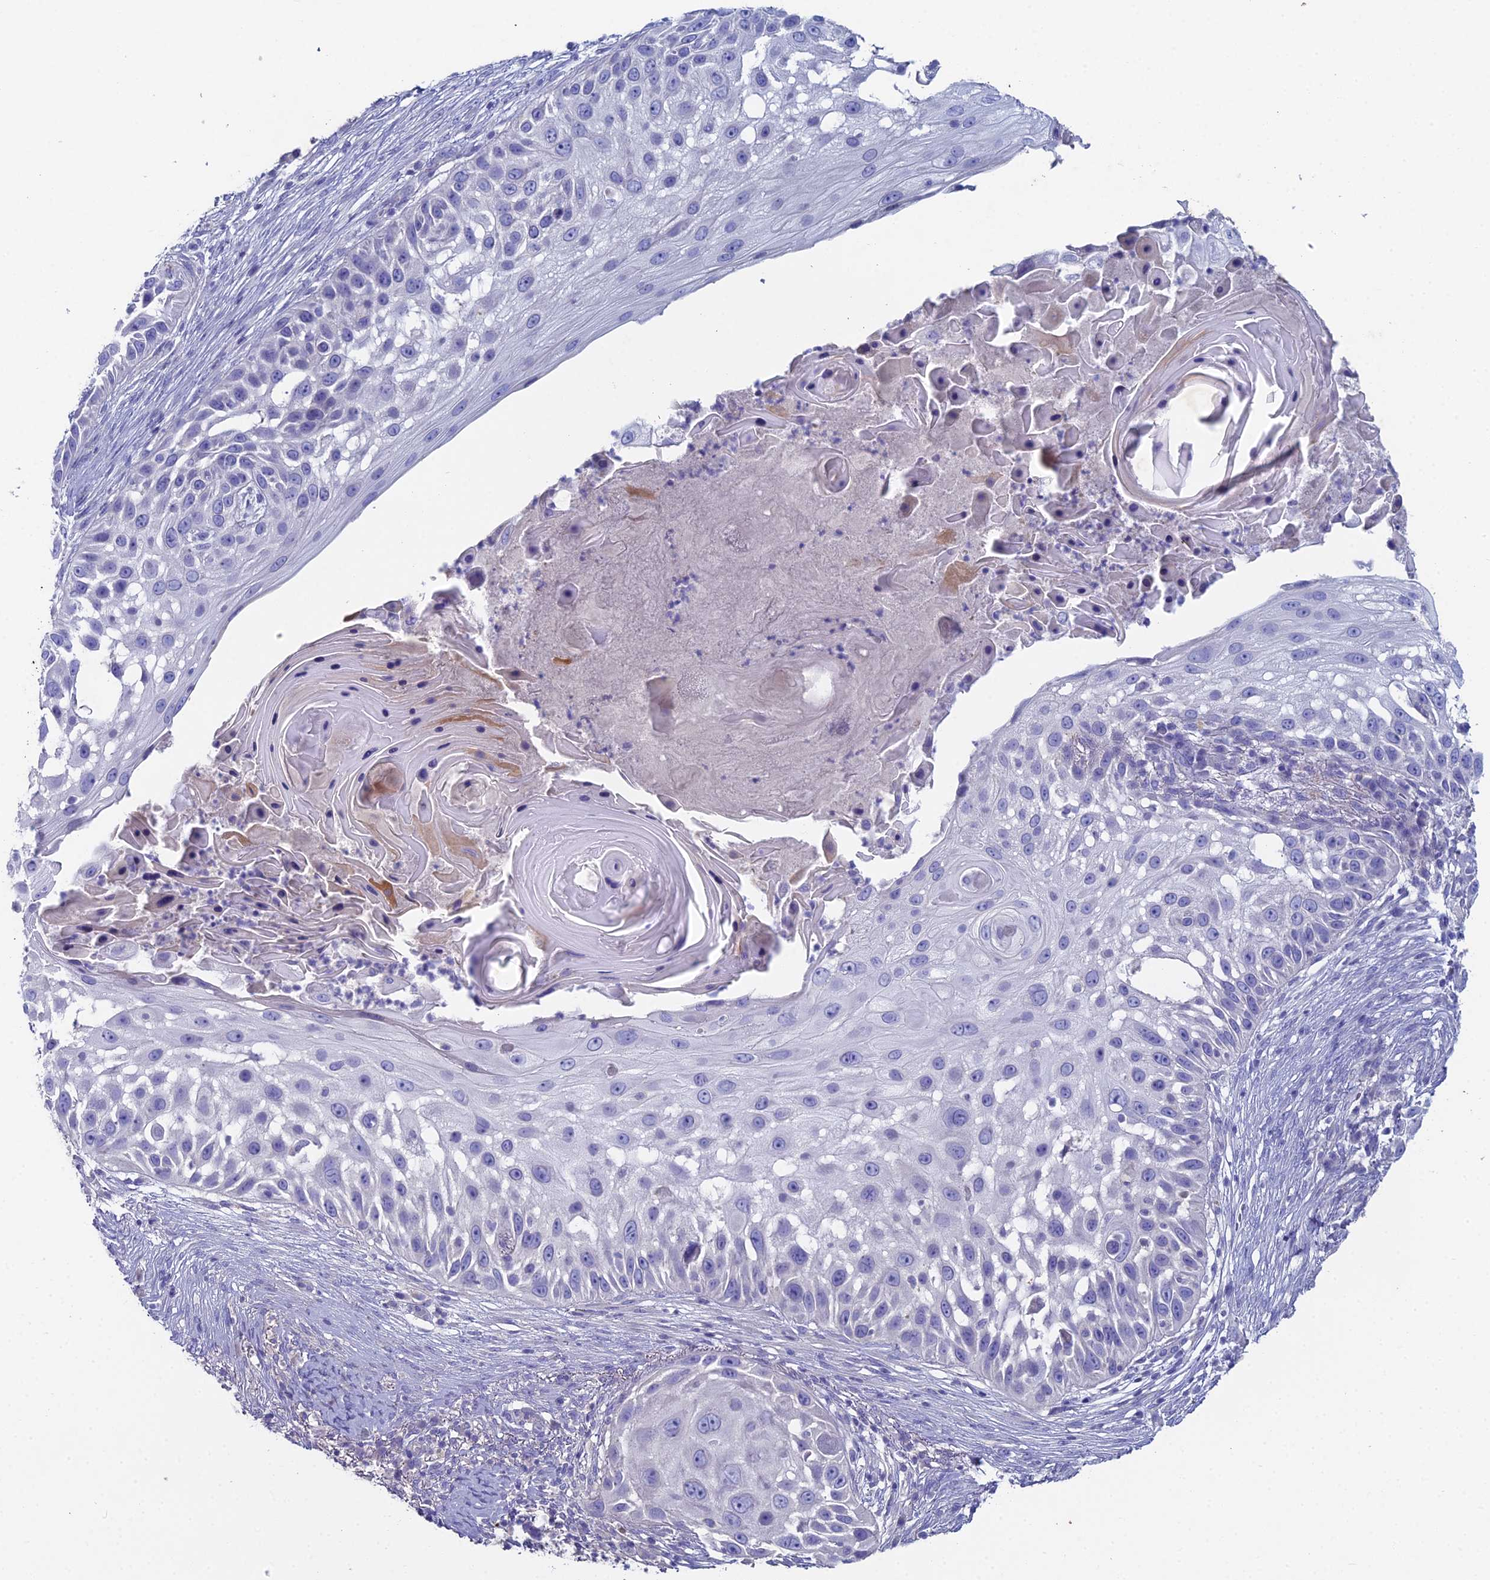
{"staining": {"intensity": "negative", "quantity": "none", "location": "none"}, "tissue": "skin cancer", "cell_type": "Tumor cells", "image_type": "cancer", "snomed": [{"axis": "morphology", "description": "Squamous cell carcinoma, NOS"}, {"axis": "topography", "description": "Skin"}], "caption": "Immunohistochemistry (IHC) image of human skin cancer stained for a protein (brown), which shows no staining in tumor cells. (IHC, brightfield microscopy, high magnification).", "gene": "NCAM1", "patient": {"sex": "female", "age": 44}}